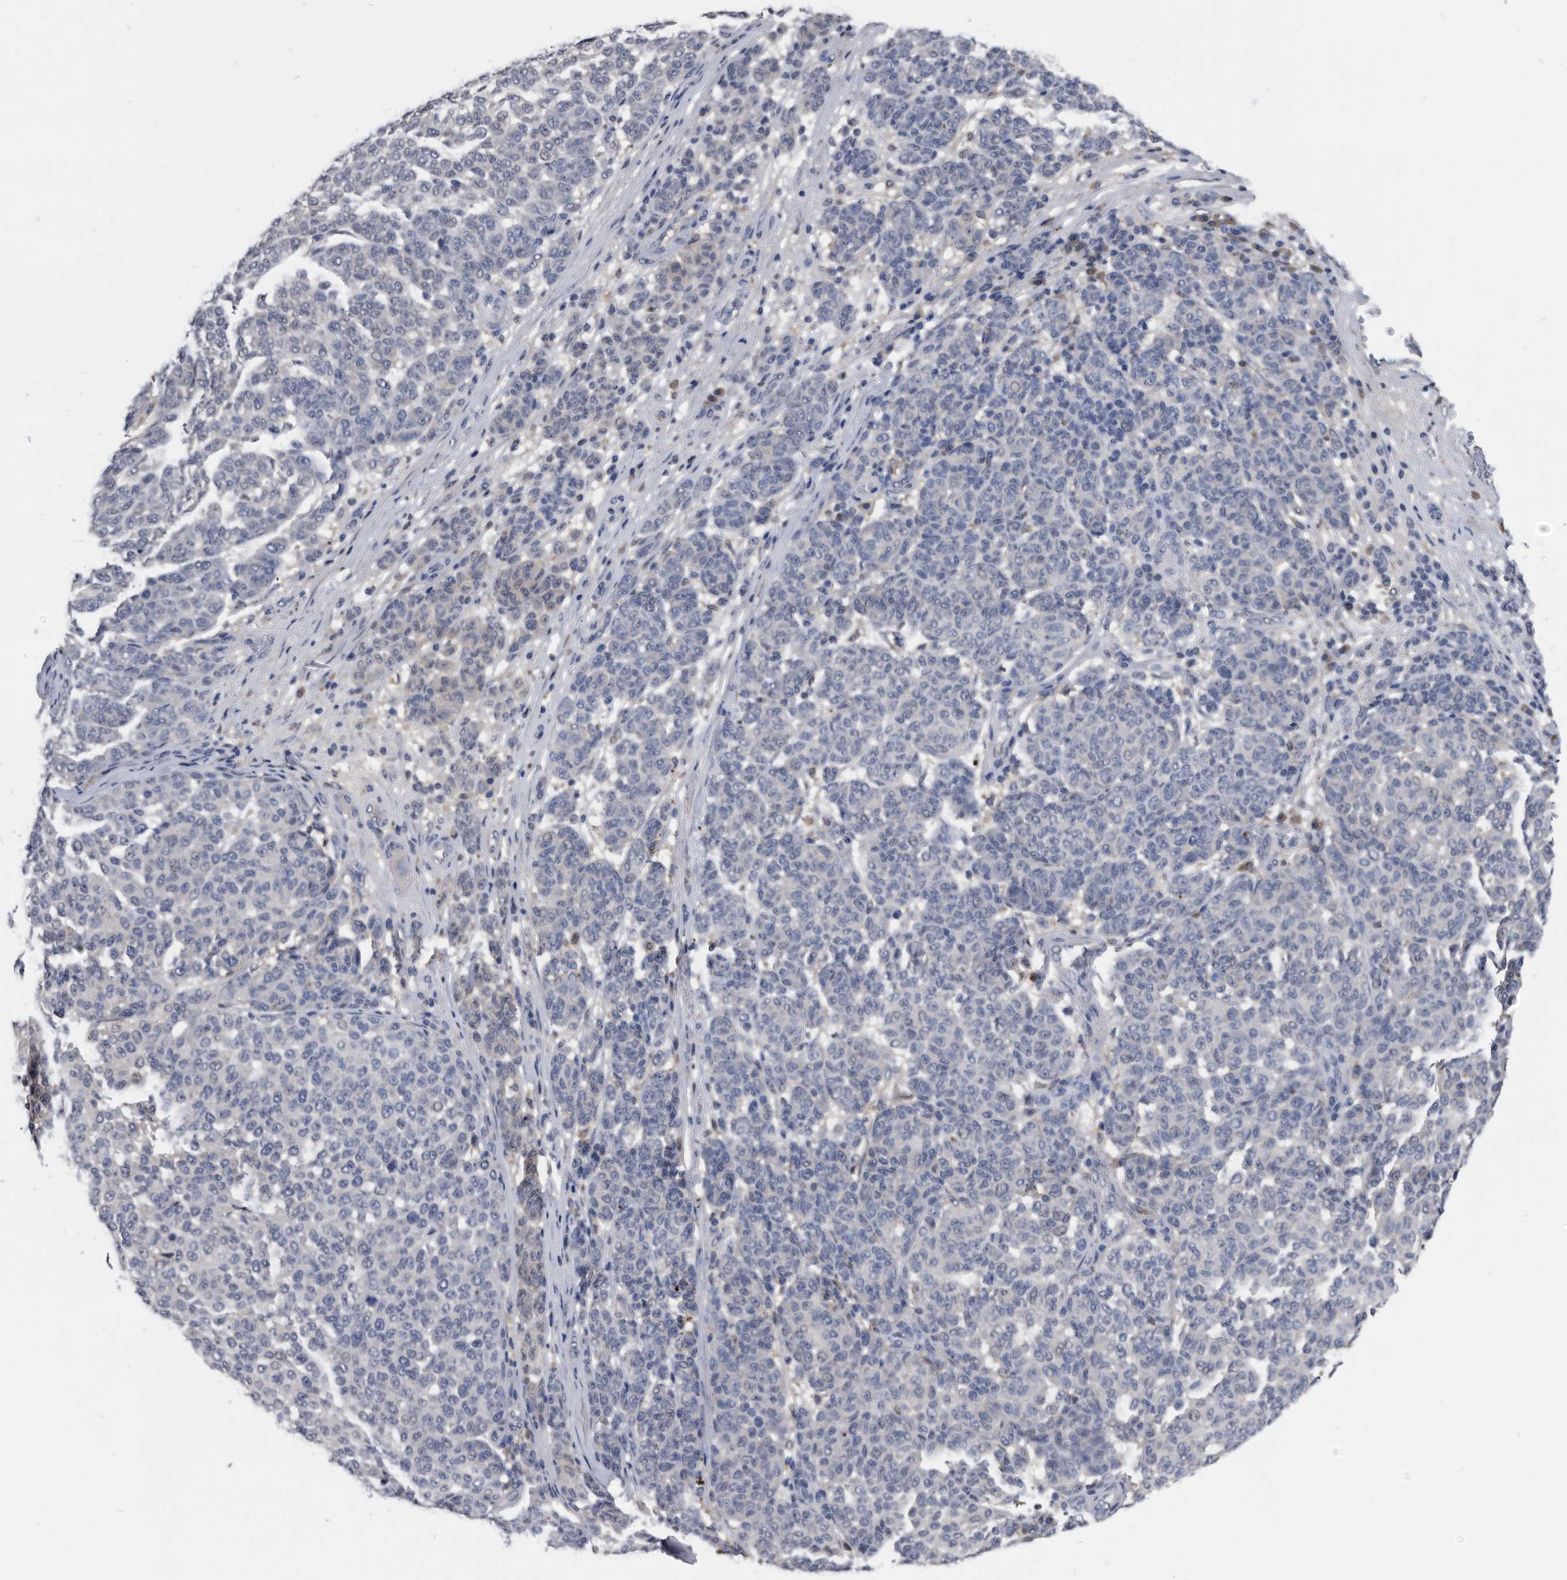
{"staining": {"intensity": "negative", "quantity": "none", "location": "none"}, "tissue": "melanoma", "cell_type": "Tumor cells", "image_type": "cancer", "snomed": [{"axis": "morphology", "description": "Malignant melanoma, NOS"}, {"axis": "topography", "description": "Skin"}], "caption": "An IHC micrograph of melanoma is shown. There is no staining in tumor cells of melanoma. Nuclei are stained in blue.", "gene": "PDXK", "patient": {"sex": "male", "age": 59}}